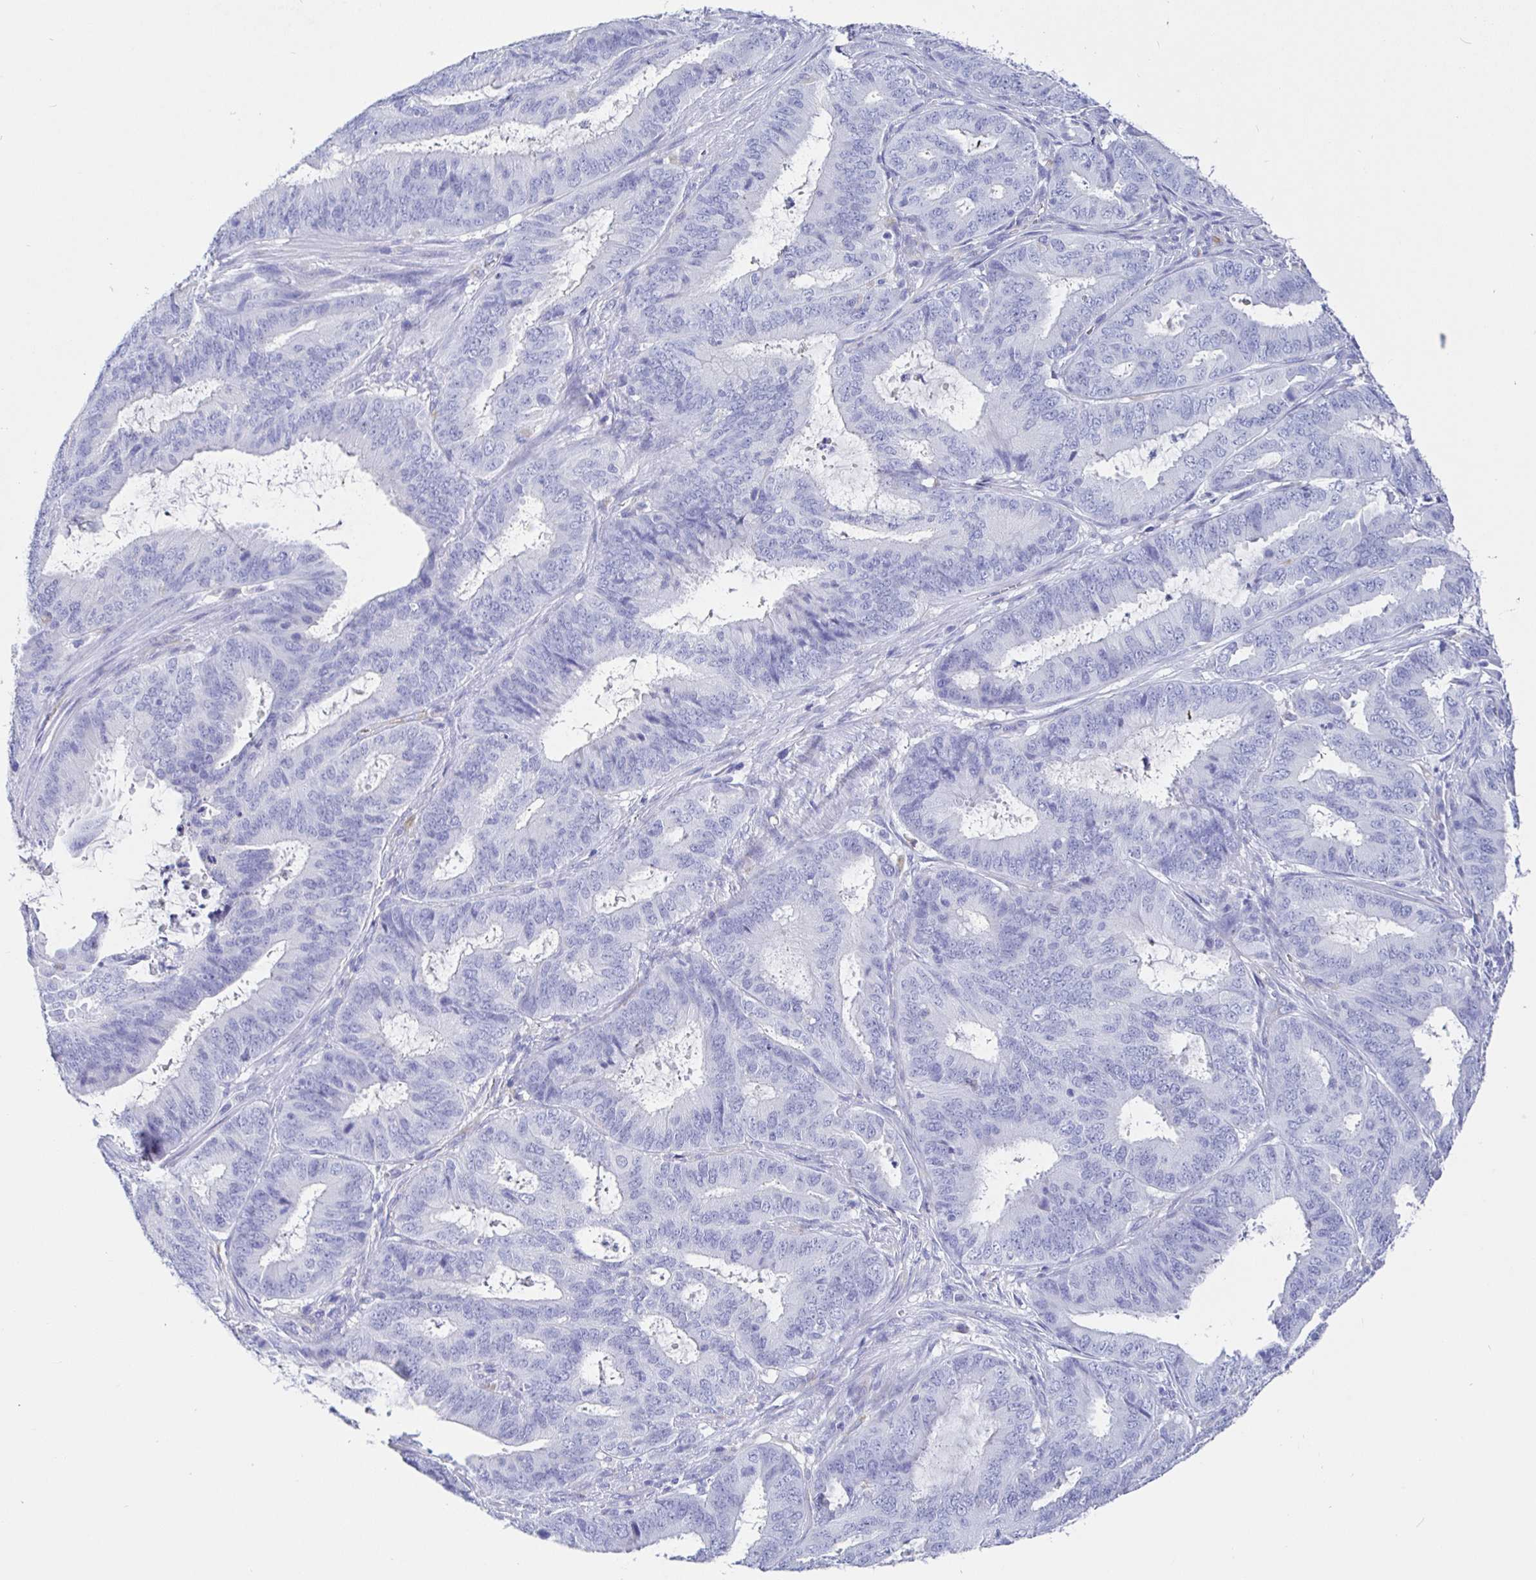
{"staining": {"intensity": "negative", "quantity": "none", "location": "none"}, "tissue": "endometrial cancer", "cell_type": "Tumor cells", "image_type": "cancer", "snomed": [{"axis": "morphology", "description": "Adenocarcinoma, NOS"}, {"axis": "topography", "description": "Endometrium"}], "caption": "This is an immunohistochemistry micrograph of endometrial adenocarcinoma. There is no positivity in tumor cells.", "gene": "MAOA", "patient": {"sex": "female", "age": 51}}